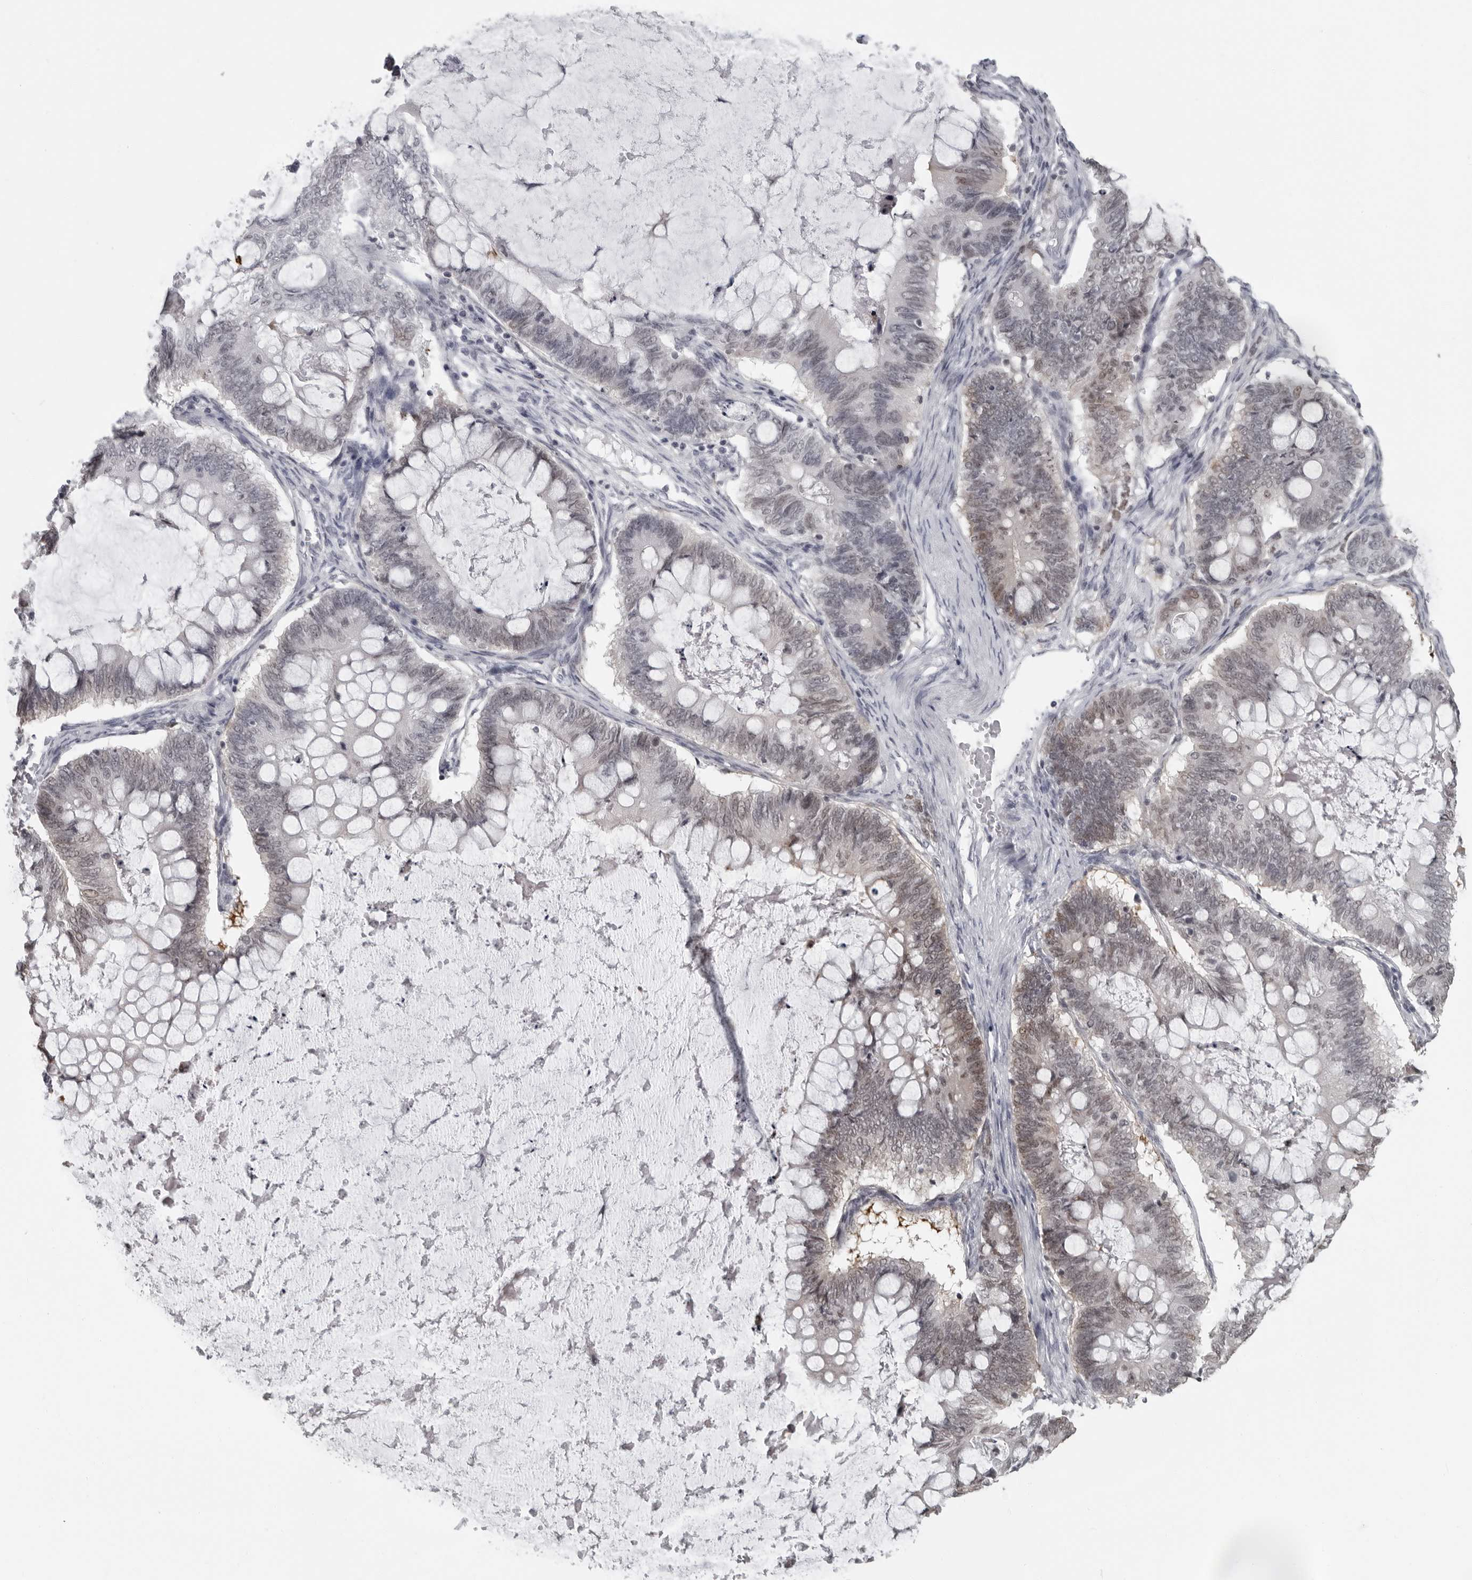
{"staining": {"intensity": "weak", "quantity": "<25%", "location": "nuclear"}, "tissue": "ovarian cancer", "cell_type": "Tumor cells", "image_type": "cancer", "snomed": [{"axis": "morphology", "description": "Cystadenocarcinoma, mucinous, NOS"}, {"axis": "topography", "description": "Ovary"}], "caption": "Tumor cells are negative for brown protein staining in ovarian mucinous cystadenocarcinoma.", "gene": "LZIC", "patient": {"sex": "female", "age": 61}}